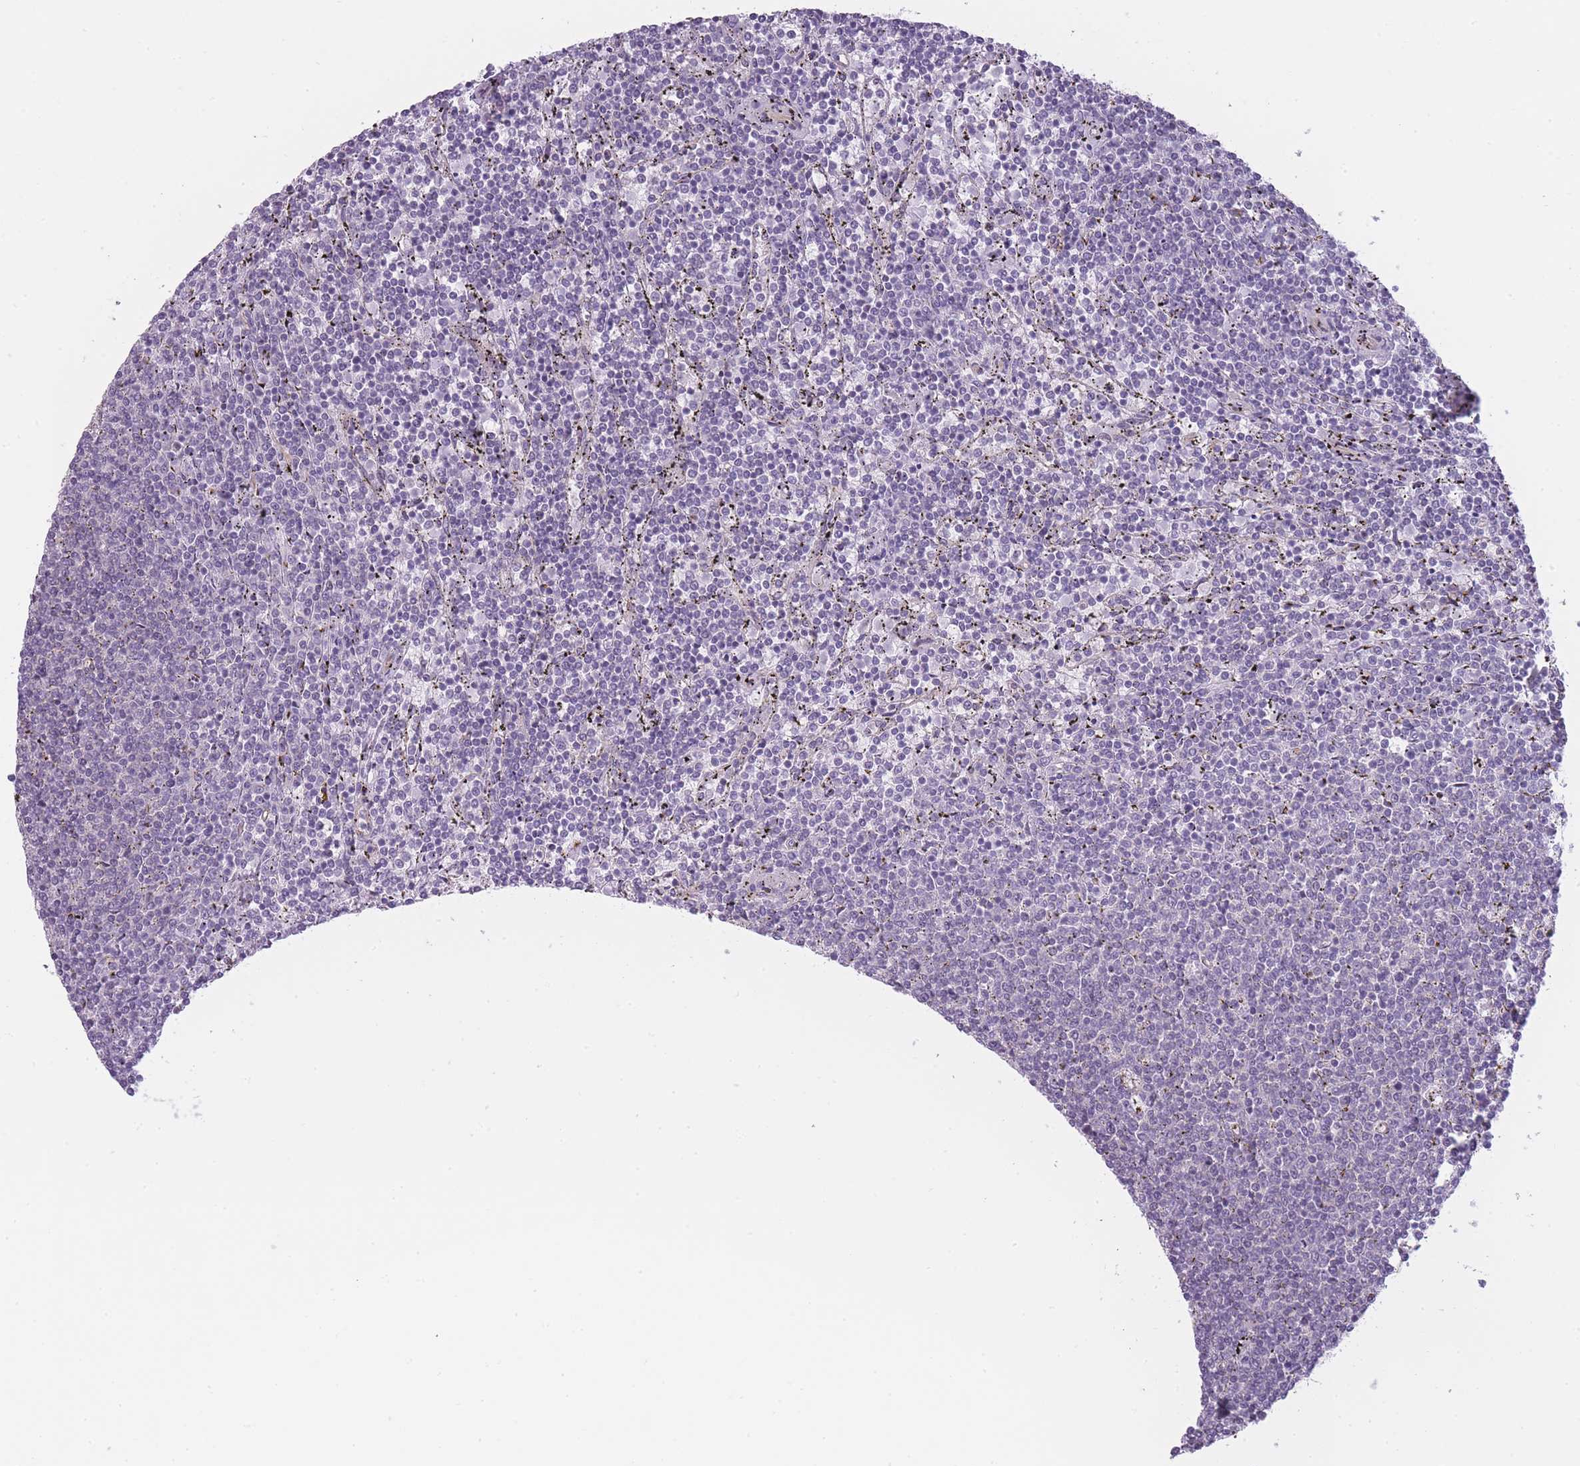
{"staining": {"intensity": "negative", "quantity": "none", "location": "none"}, "tissue": "lymphoma", "cell_type": "Tumor cells", "image_type": "cancer", "snomed": [{"axis": "morphology", "description": "Malignant lymphoma, non-Hodgkin's type, Low grade"}, {"axis": "topography", "description": "Spleen"}], "caption": "DAB immunohistochemical staining of lymphoma shows no significant positivity in tumor cells.", "gene": "OR6B3", "patient": {"sex": "female", "age": 50}}